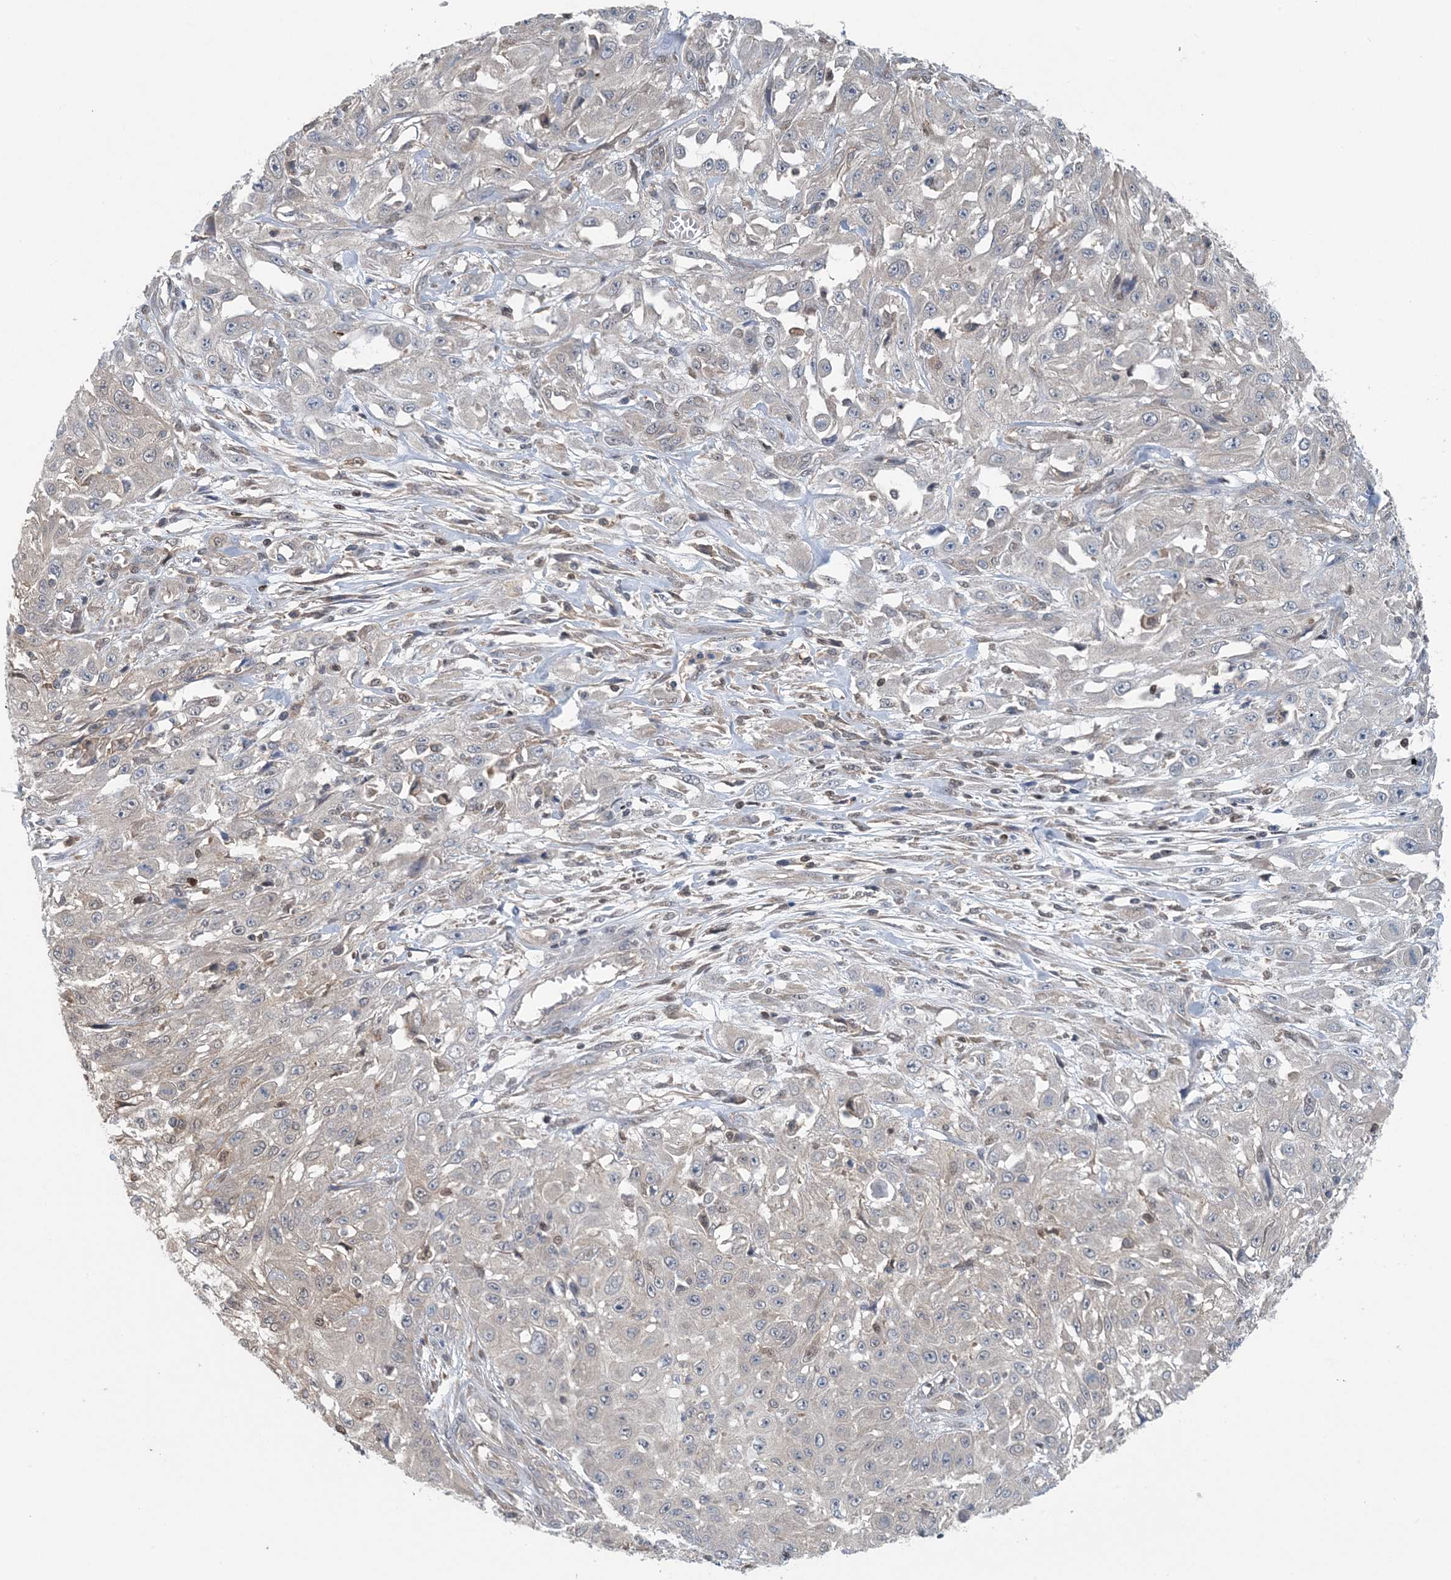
{"staining": {"intensity": "negative", "quantity": "none", "location": "none"}, "tissue": "skin cancer", "cell_type": "Tumor cells", "image_type": "cancer", "snomed": [{"axis": "morphology", "description": "Squamous cell carcinoma, NOS"}, {"axis": "morphology", "description": "Squamous cell carcinoma, metastatic, NOS"}, {"axis": "topography", "description": "Skin"}, {"axis": "topography", "description": "Lymph node"}], "caption": "Skin metastatic squamous cell carcinoma was stained to show a protein in brown. There is no significant expression in tumor cells.", "gene": "HIKESHI", "patient": {"sex": "male", "age": 75}}